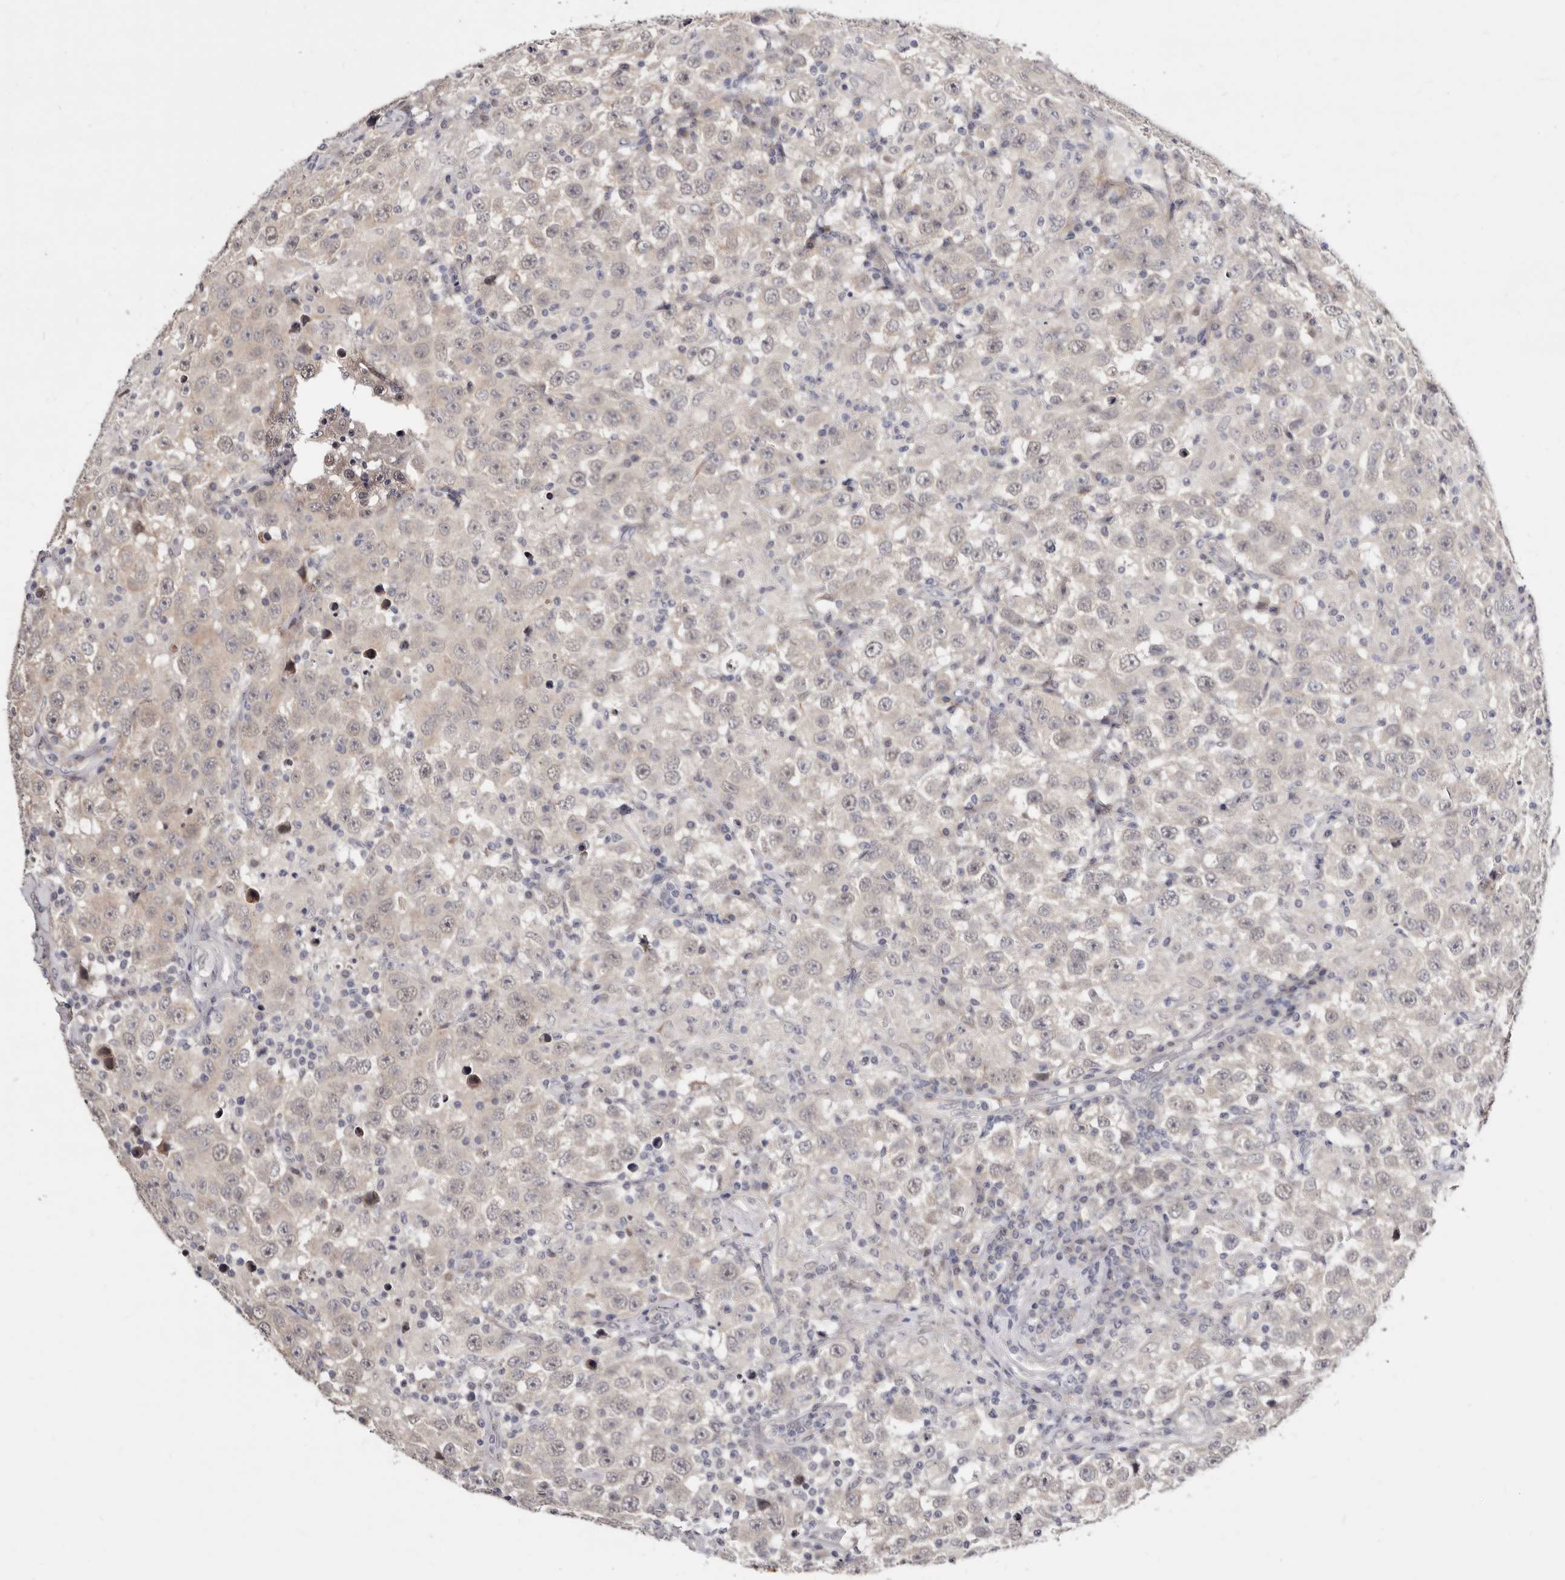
{"staining": {"intensity": "weak", "quantity": "<25%", "location": "cytoplasmic/membranous"}, "tissue": "testis cancer", "cell_type": "Tumor cells", "image_type": "cancer", "snomed": [{"axis": "morphology", "description": "Seminoma, NOS"}, {"axis": "topography", "description": "Testis"}], "caption": "DAB (3,3'-diaminobenzidine) immunohistochemical staining of human testis seminoma shows no significant staining in tumor cells.", "gene": "KLHL4", "patient": {"sex": "male", "age": 41}}